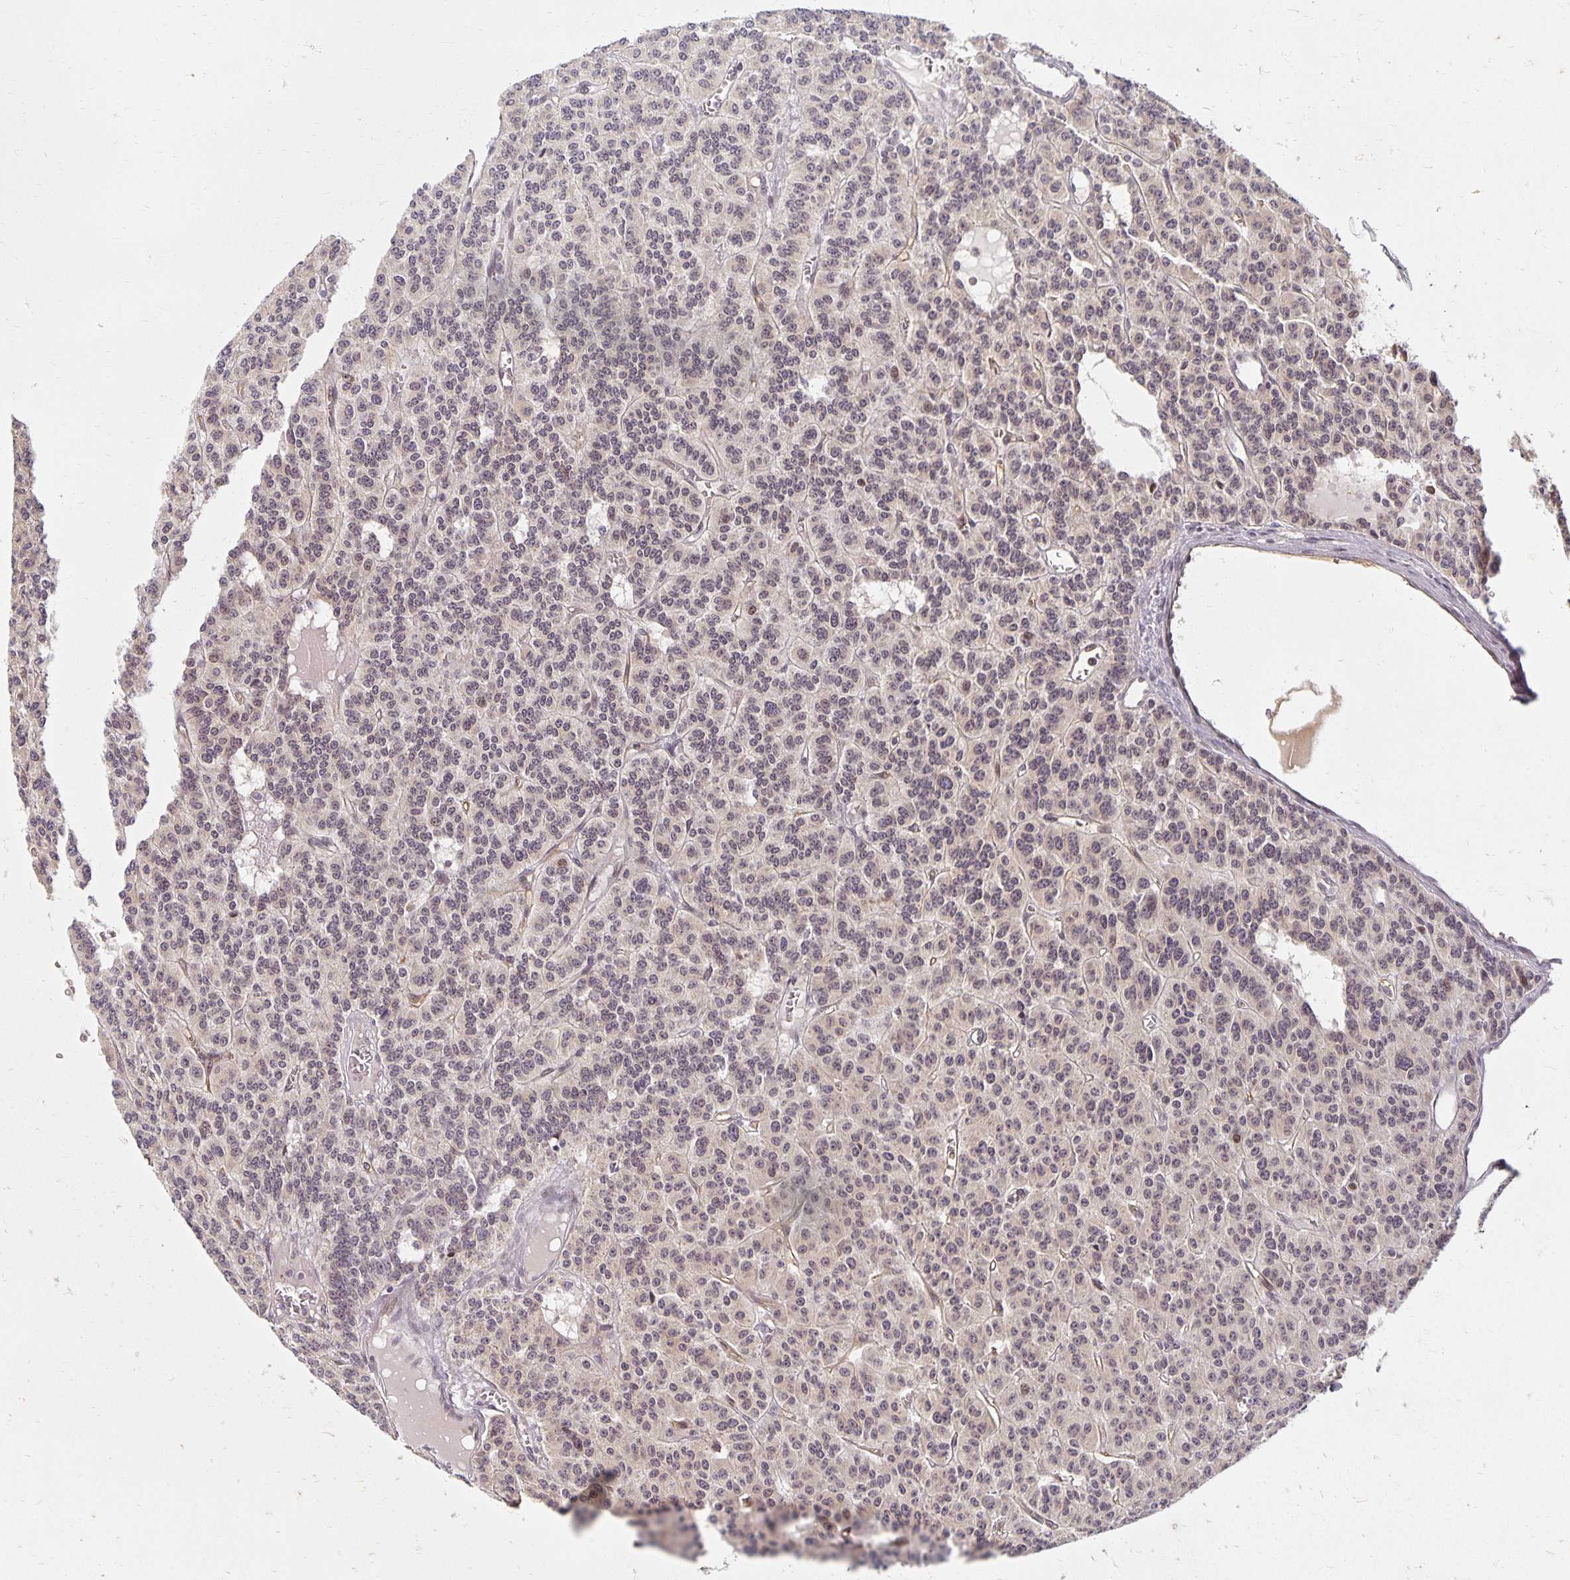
{"staining": {"intensity": "moderate", "quantity": "25%-75%", "location": "nuclear"}, "tissue": "carcinoid", "cell_type": "Tumor cells", "image_type": "cancer", "snomed": [{"axis": "morphology", "description": "Carcinoid, malignant, NOS"}, {"axis": "topography", "description": "Lung"}], "caption": "Carcinoid was stained to show a protein in brown. There is medium levels of moderate nuclear positivity in about 25%-75% of tumor cells. Nuclei are stained in blue.", "gene": "EHF", "patient": {"sex": "female", "age": 71}}